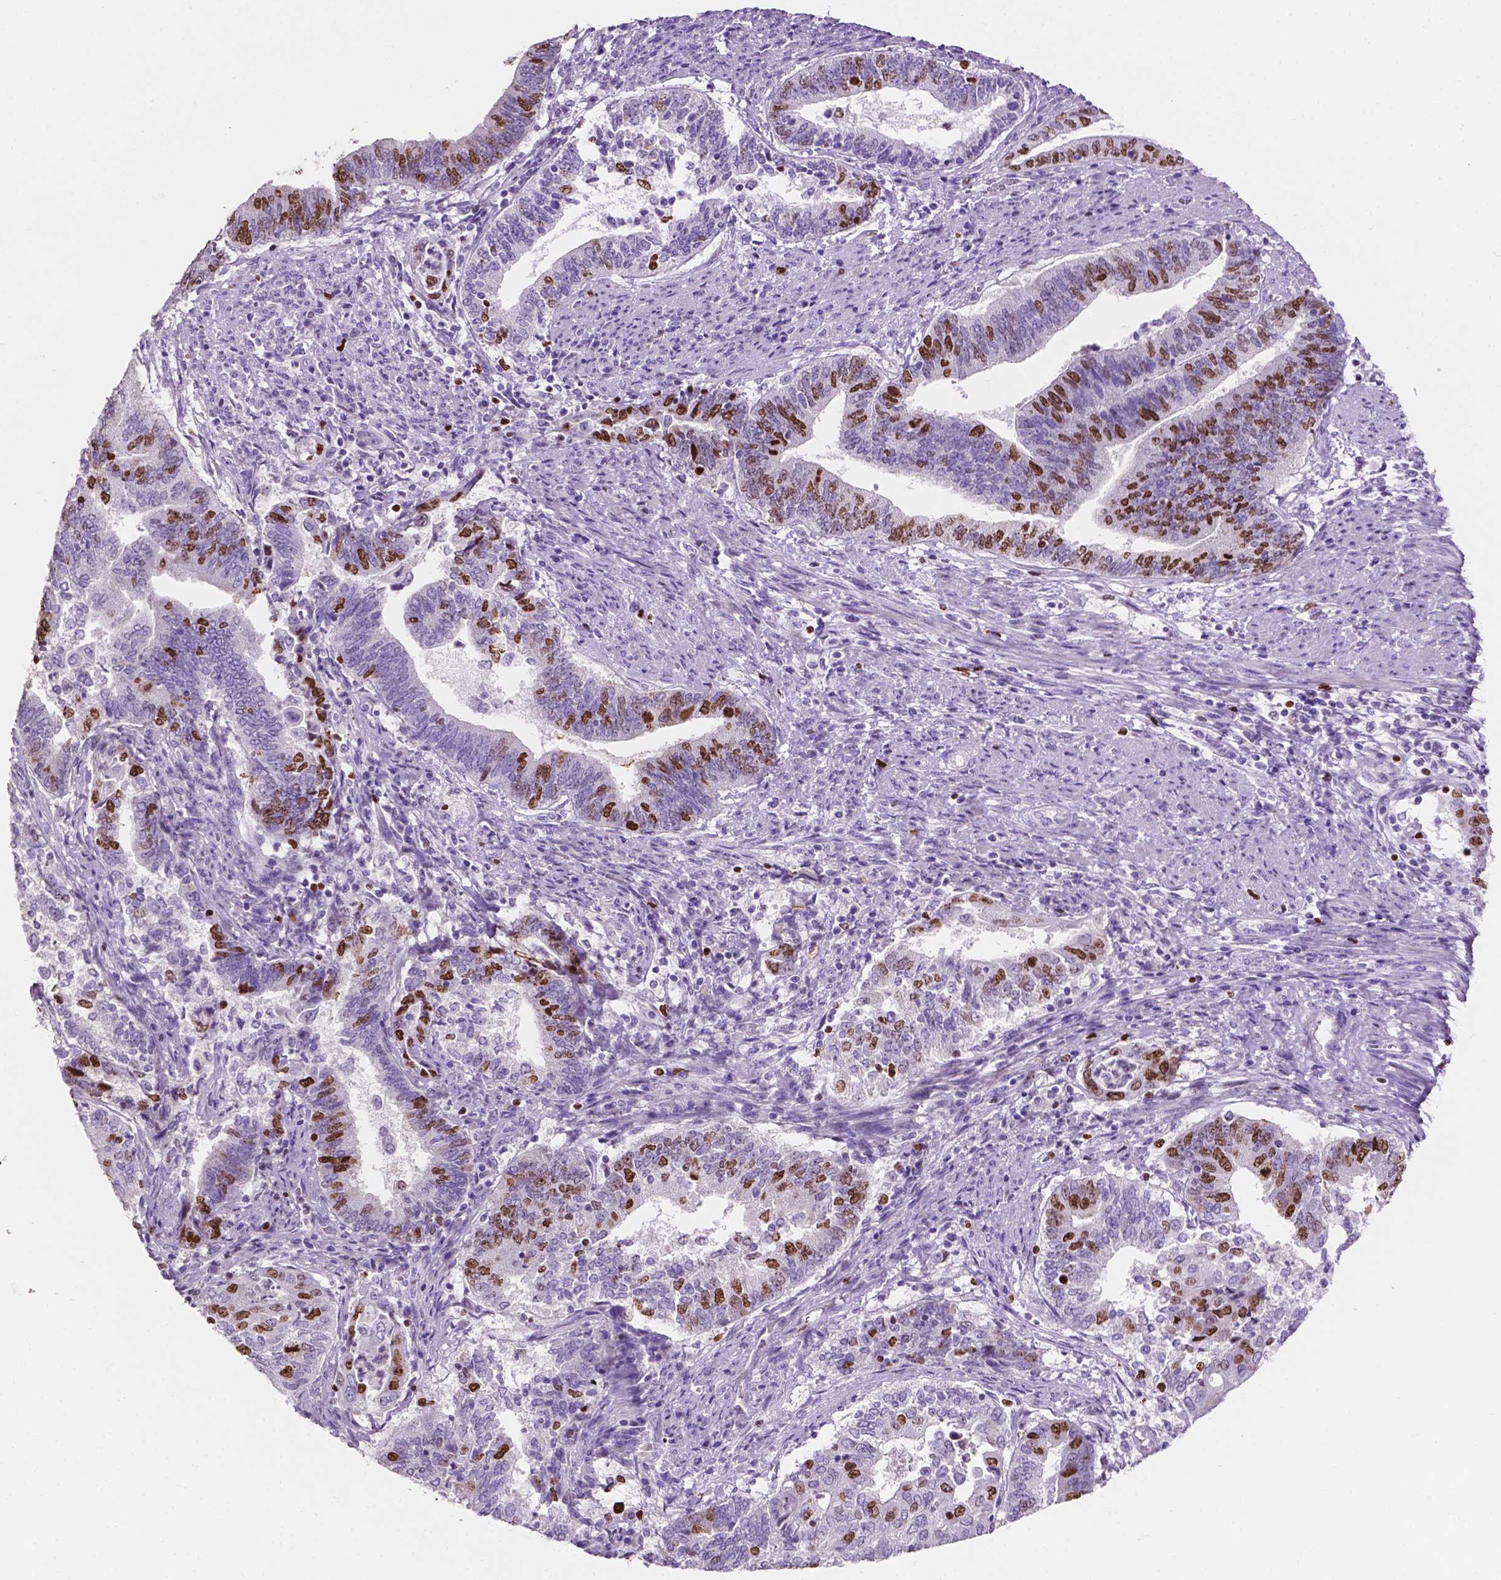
{"staining": {"intensity": "moderate", "quantity": "25%-75%", "location": "nuclear"}, "tissue": "endometrial cancer", "cell_type": "Tumor cells", "image_type": "cancer", "snomed": [{"axis": "morphology", "description": "Adenocarcinoma, NOS"}, {"axis": "topography", "description": "Endometrium"}], "caption": "Moderate nuclear expression is identified in approximately 25%-75% of tumor cells in adenocarcinoma (endometrial).", "gene": "SIAH2", "patient": {"sex": "female", "age": 65}}